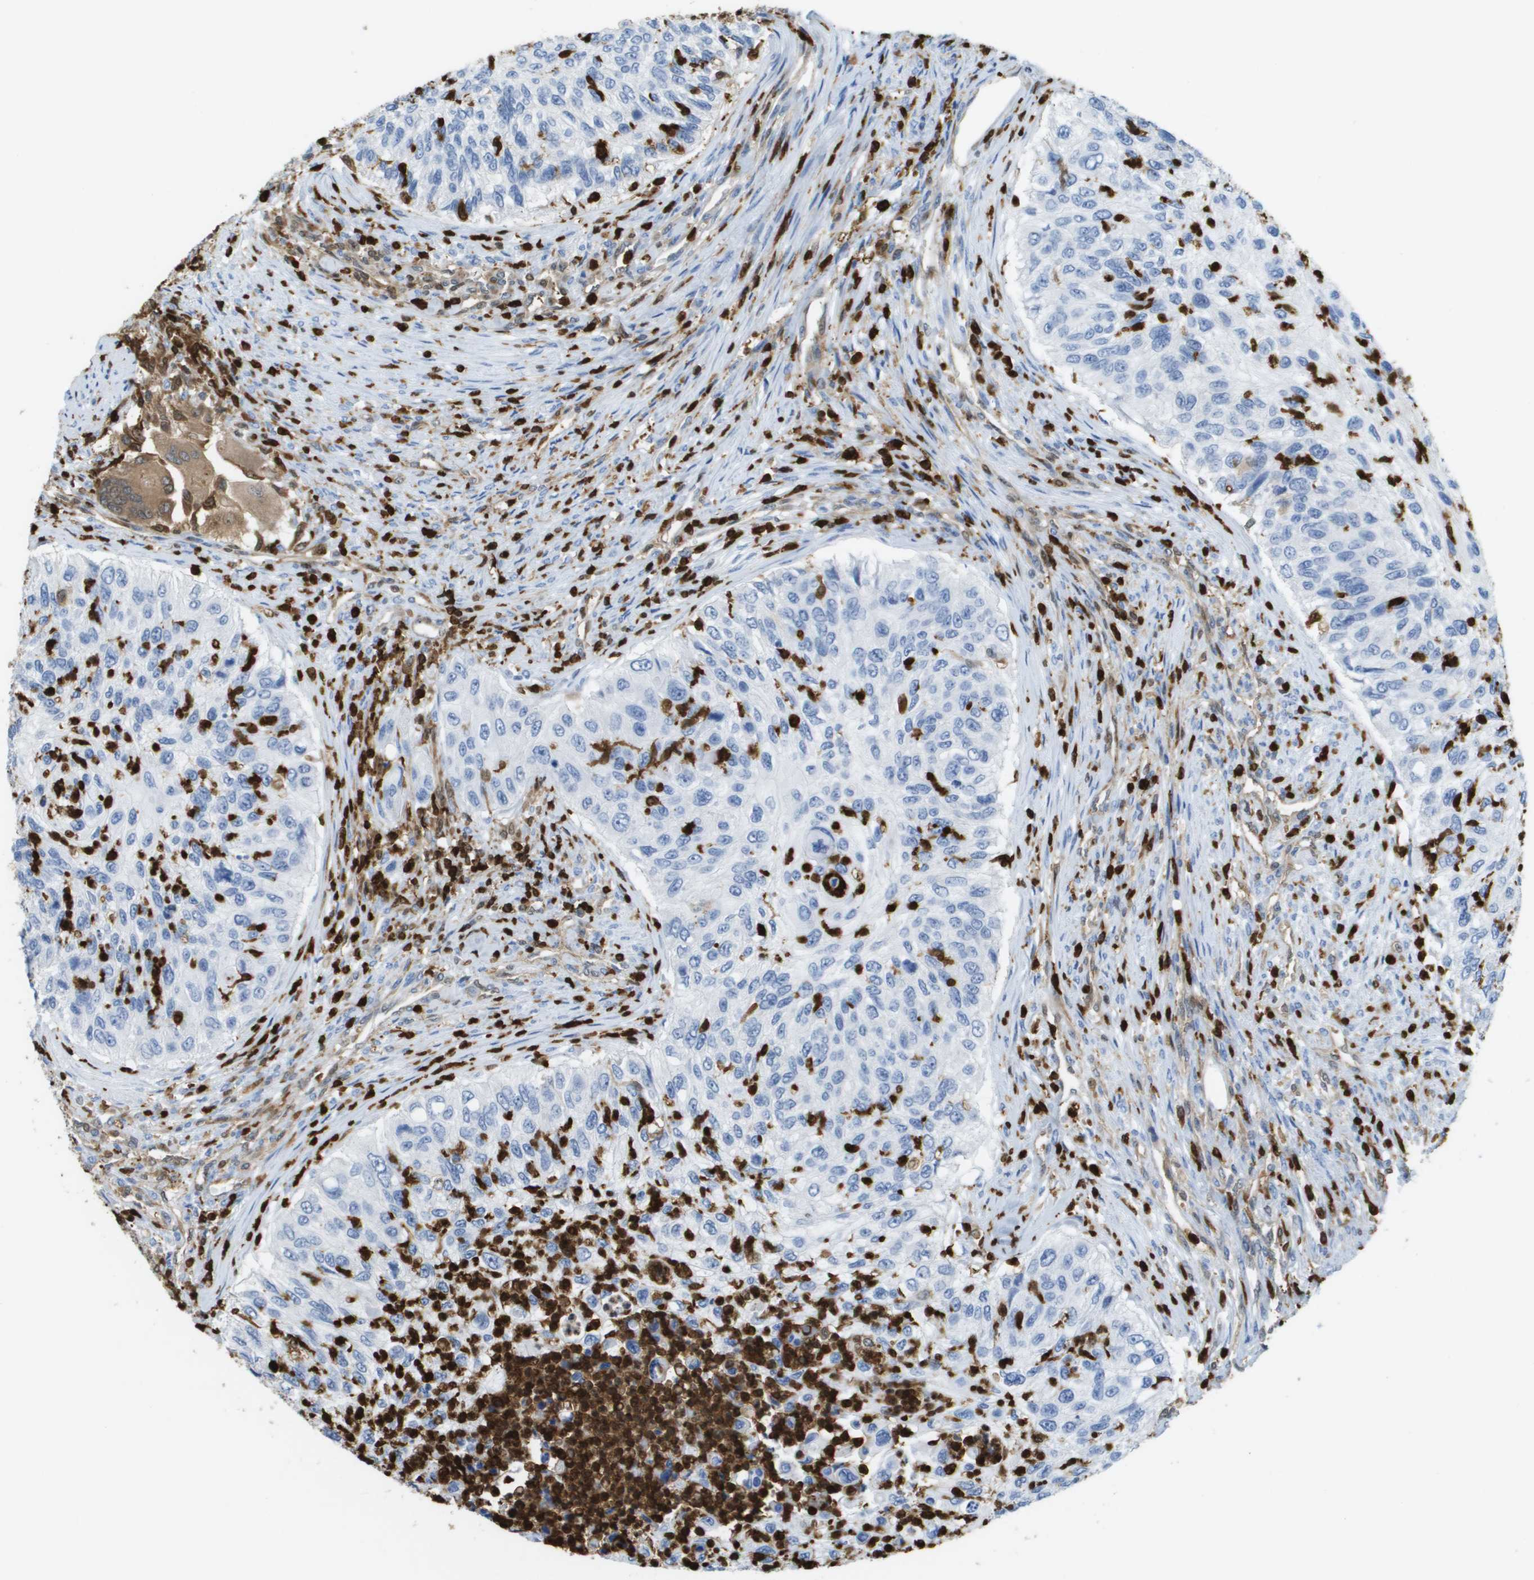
{"staining": {"intensity": "negative", "quantity": "none", "location": "none"}, "tissue": "urothelial cancer", "cell_type": "Tumor cells", "image_type": "cancer", "snomed": [{"axis": "morphology", "description": "Urothelial carcinoma, High grade"}, {"axis": "topography", "description": "Urinary bladder"}], "caption": "Immunohistochemical staining of human urothelial cancer demonstrates no significant expression in tumor cells.", "gene": "DOCK5", "patient": {"sex": "female", "age": 60}}